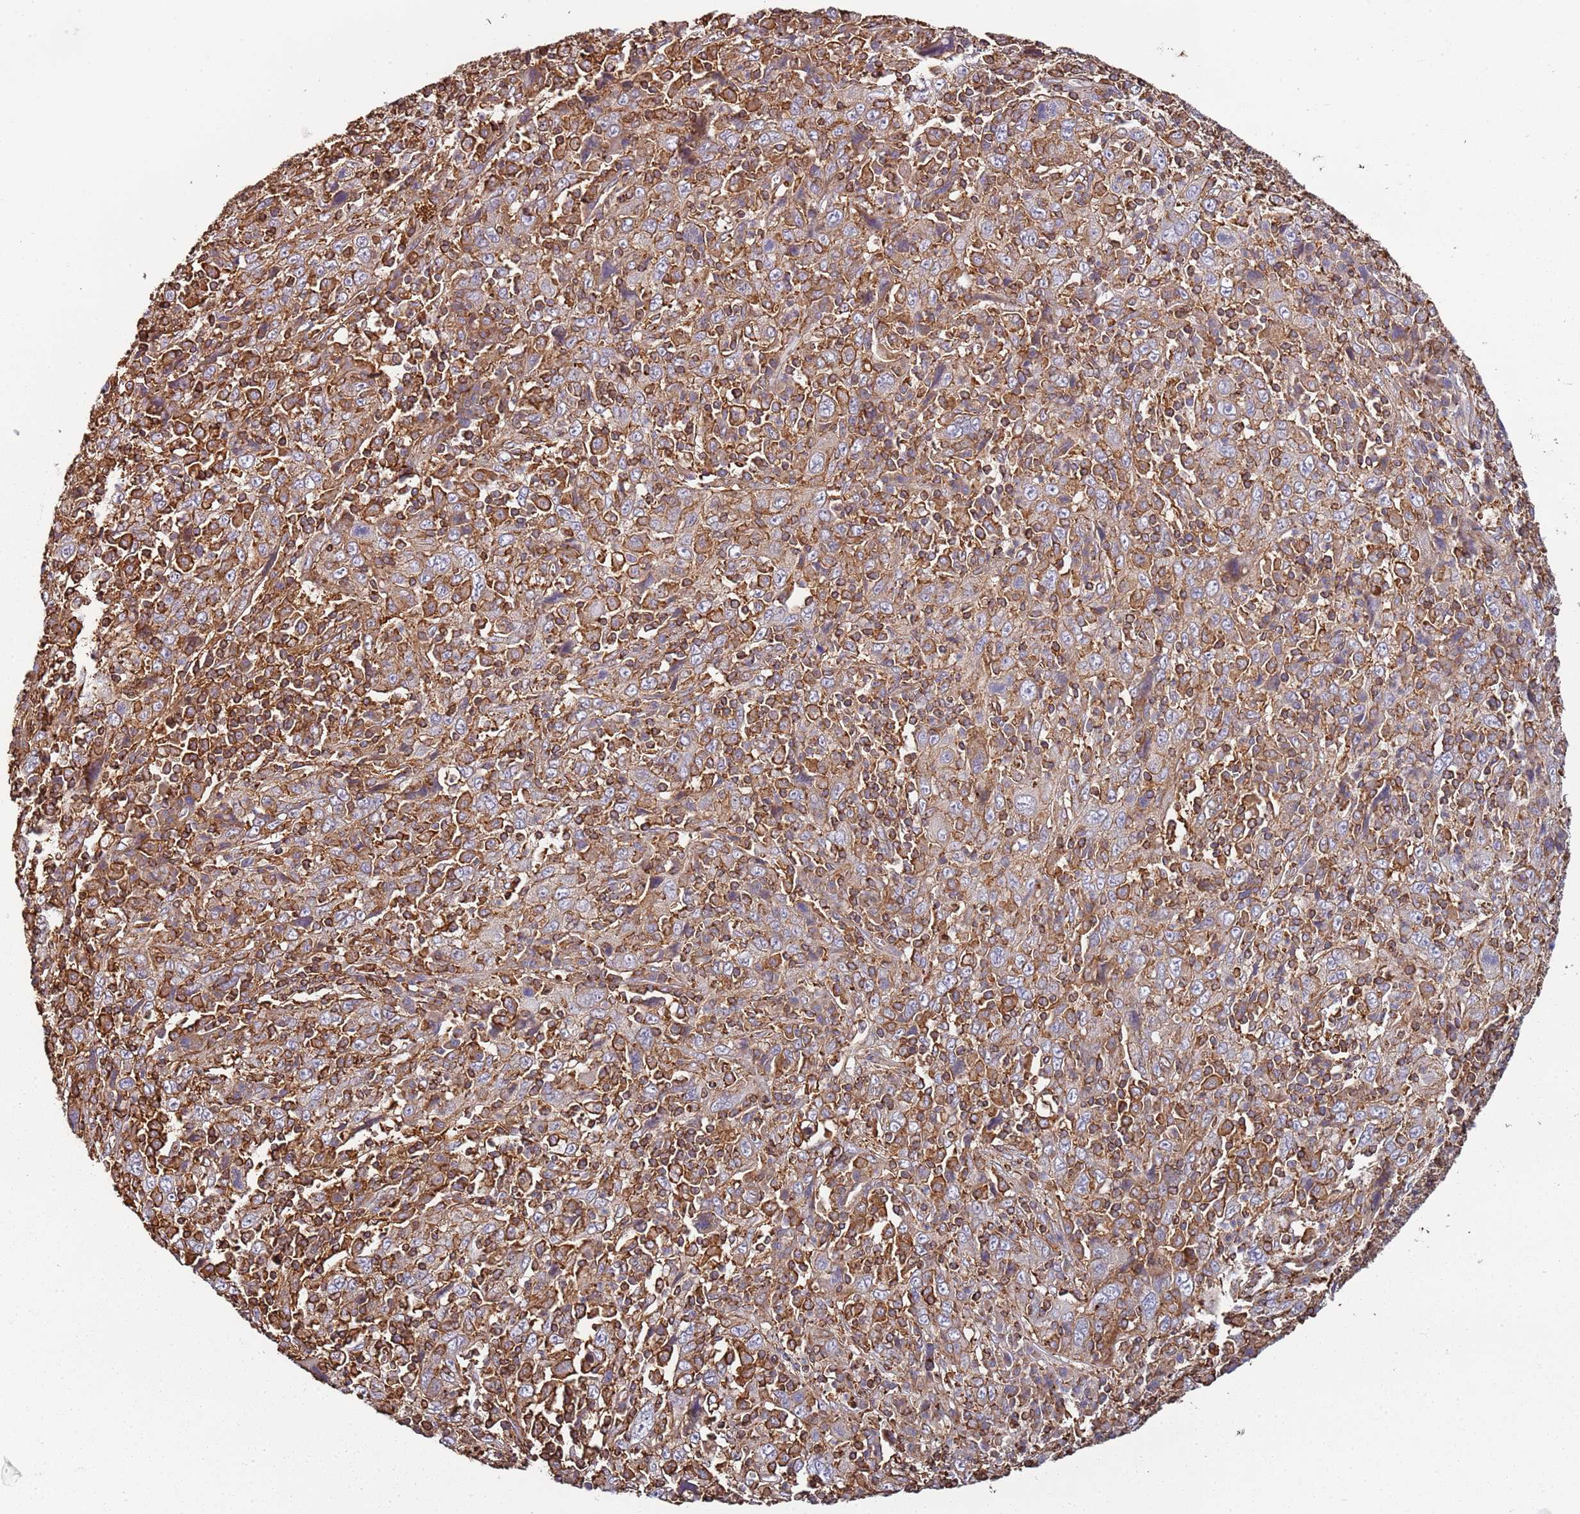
{"staining": {"intensity": "weak", "quantity": "25%-75%", "location": "cytoplasmic/membranous"}, "tissue": "cervical cancer", "cell_type": "Tumor cells", "image_type": "cancer", "snomed": [{"axis": "morphology", "description": "Squamous cell carcinoma, NOS"}, {"axis": "topography", "description": "Cervix"}], "caption": "IHC photomicrograph of neoplastic tissue: cervical squamous cell carcinoma stained using IHC exhibits low levels of weak protein expression localized specifically in the cytoplasmic/membranous of tumor cells, appearing as a cytoplasmic/membranous brown color.", "gene": "CYP2U1", "patient": {"sex": "female", "age": 46}}